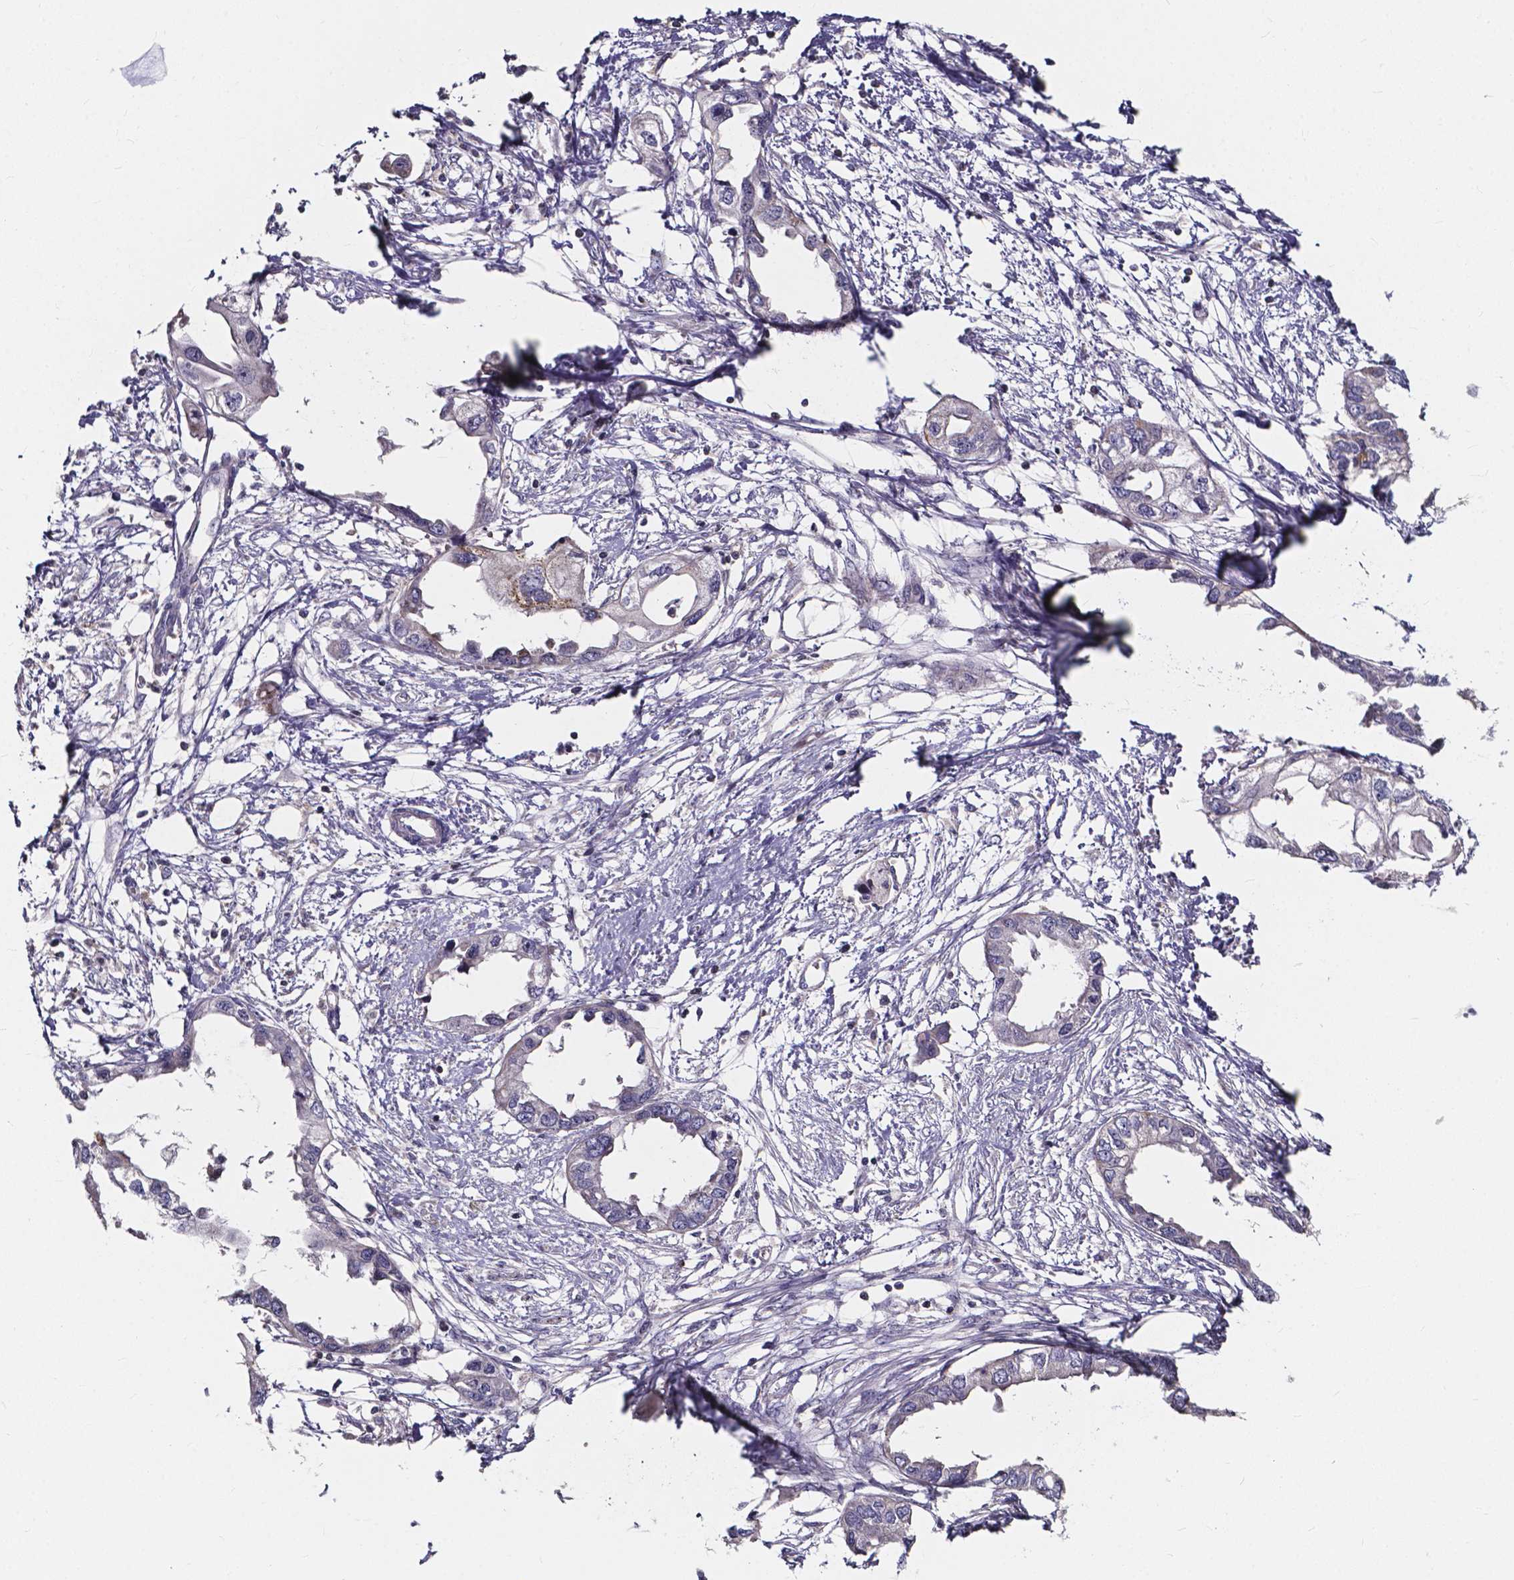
{"staining": {"intensity": "moderate", "quantity": "<25%", "location": "cytoplasmic/membranous"}, "tissue": "endometrial cancer", "cell_type": "Tumor cells", "image_type": "cancer", "snomed": [{"axis": "morphology", "description": "Adenocarcinoma, NOS"}, {"axis": "morphology", "description": "Adenocarcinoma, metastatic, NOS"}, {"axis": "topography", "description": "Adipose tissue"}, {"axis": "topography", "description": "Endometrium"}], "caption": "Endometrial adenocarcinoma tissue displays moderate cytoplasmic/membranous staining in about <25% of tumor cells Using DAB (3,3'-diaminobenzidine) (brown) and hematoxylin (blue) stains, captured at high magnification using brightfield microscopy.", "gene": "THEMIS", "patient": {"sex": "female", "age": 67}}